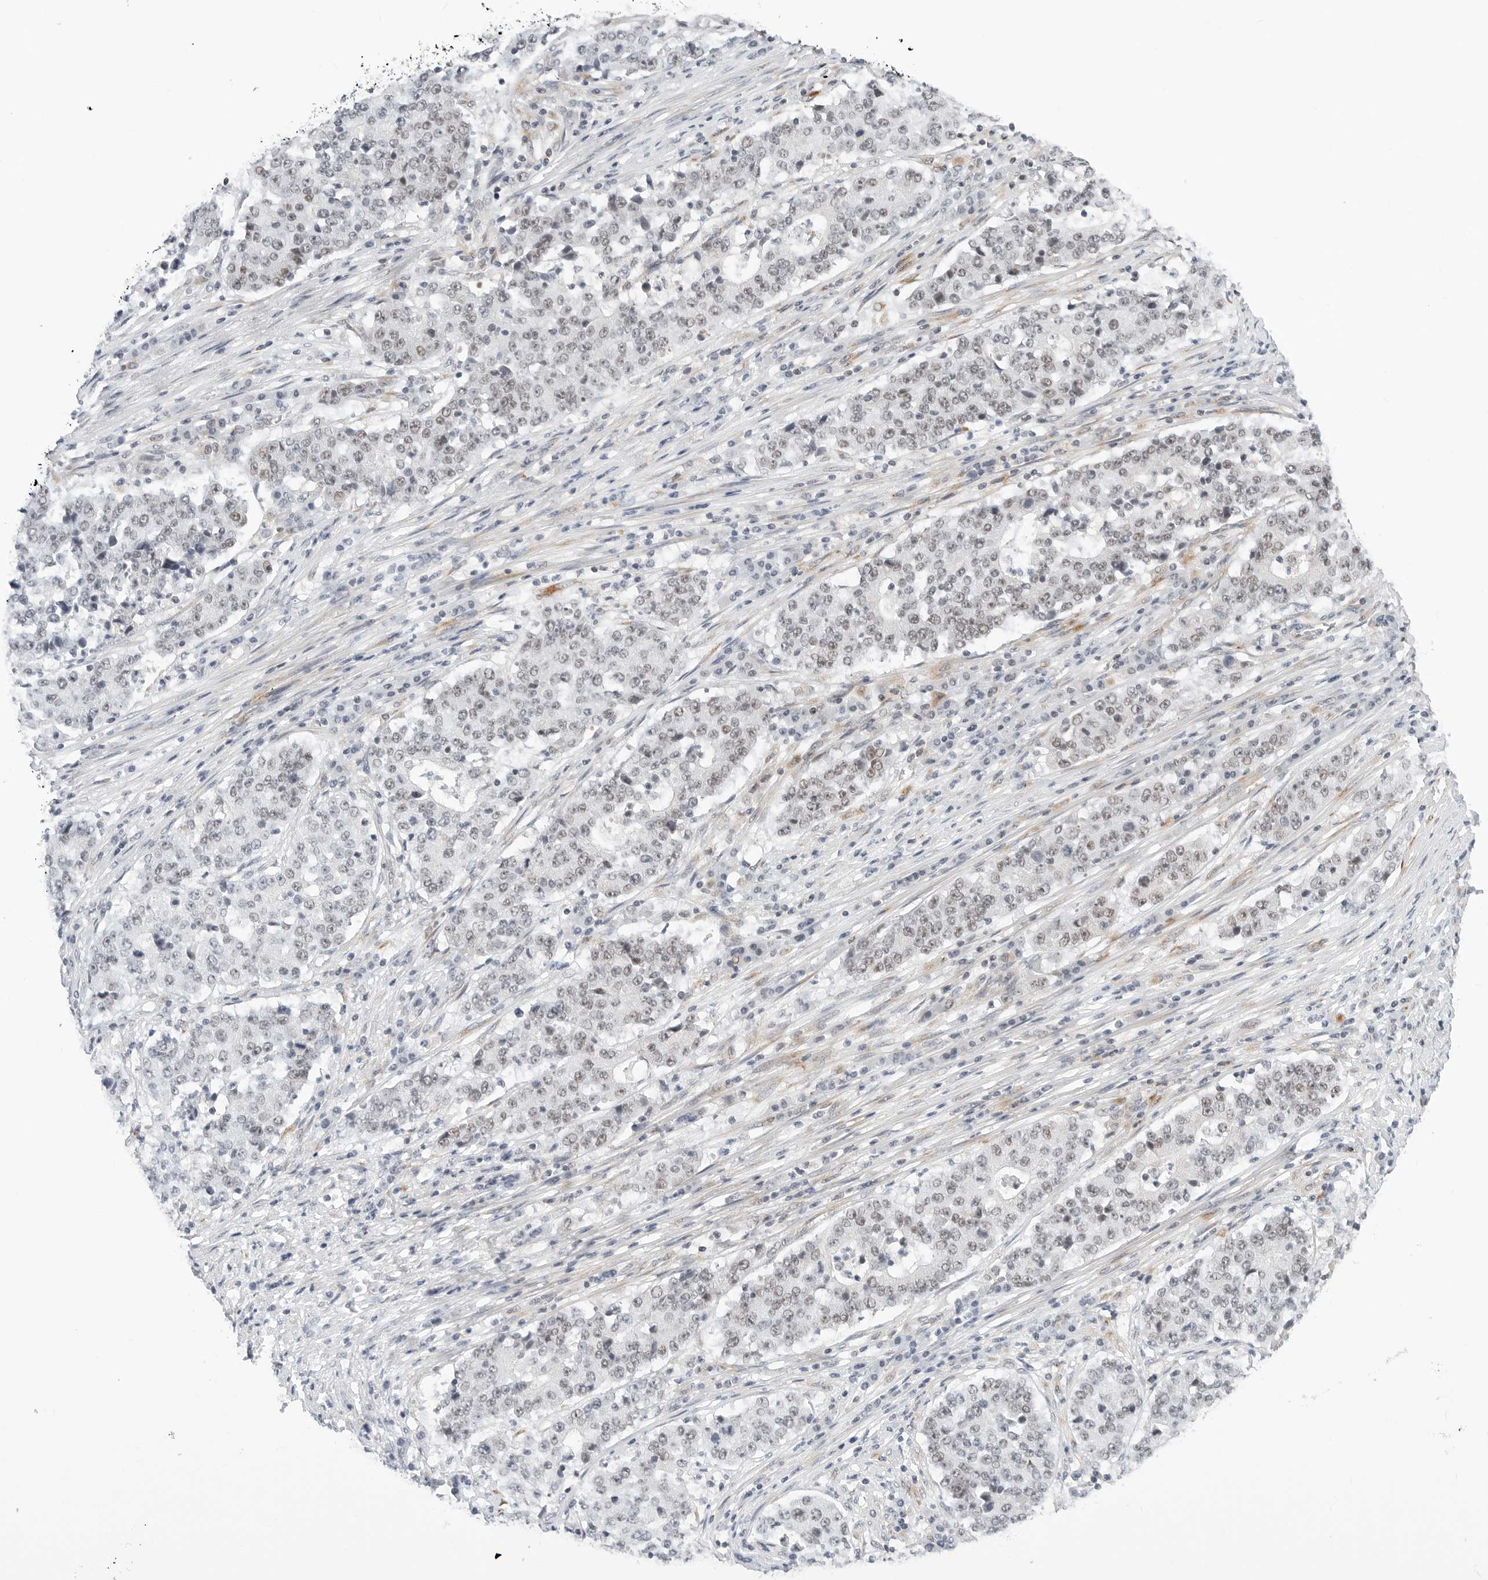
{"staining": {"intensity": "weak", "quantity": "25%-75%", "location": "nuclear"}, "tissue": "stomach cancer", "cell_type": "Tumor cells", "image_type": "cancer", "snomed": [{"axis": "morphology", "description": "Adenocarcinoma, NOS"}, {"axis": "topography", "description": "Stomach"}], "caption": "A brown stain shows weak nuclear staining of a protein in human stomach cancer (adenocarcinoma) tumor cells.", "gene": "TSEN2", "patient": {"sex": "male", "age": 59}}